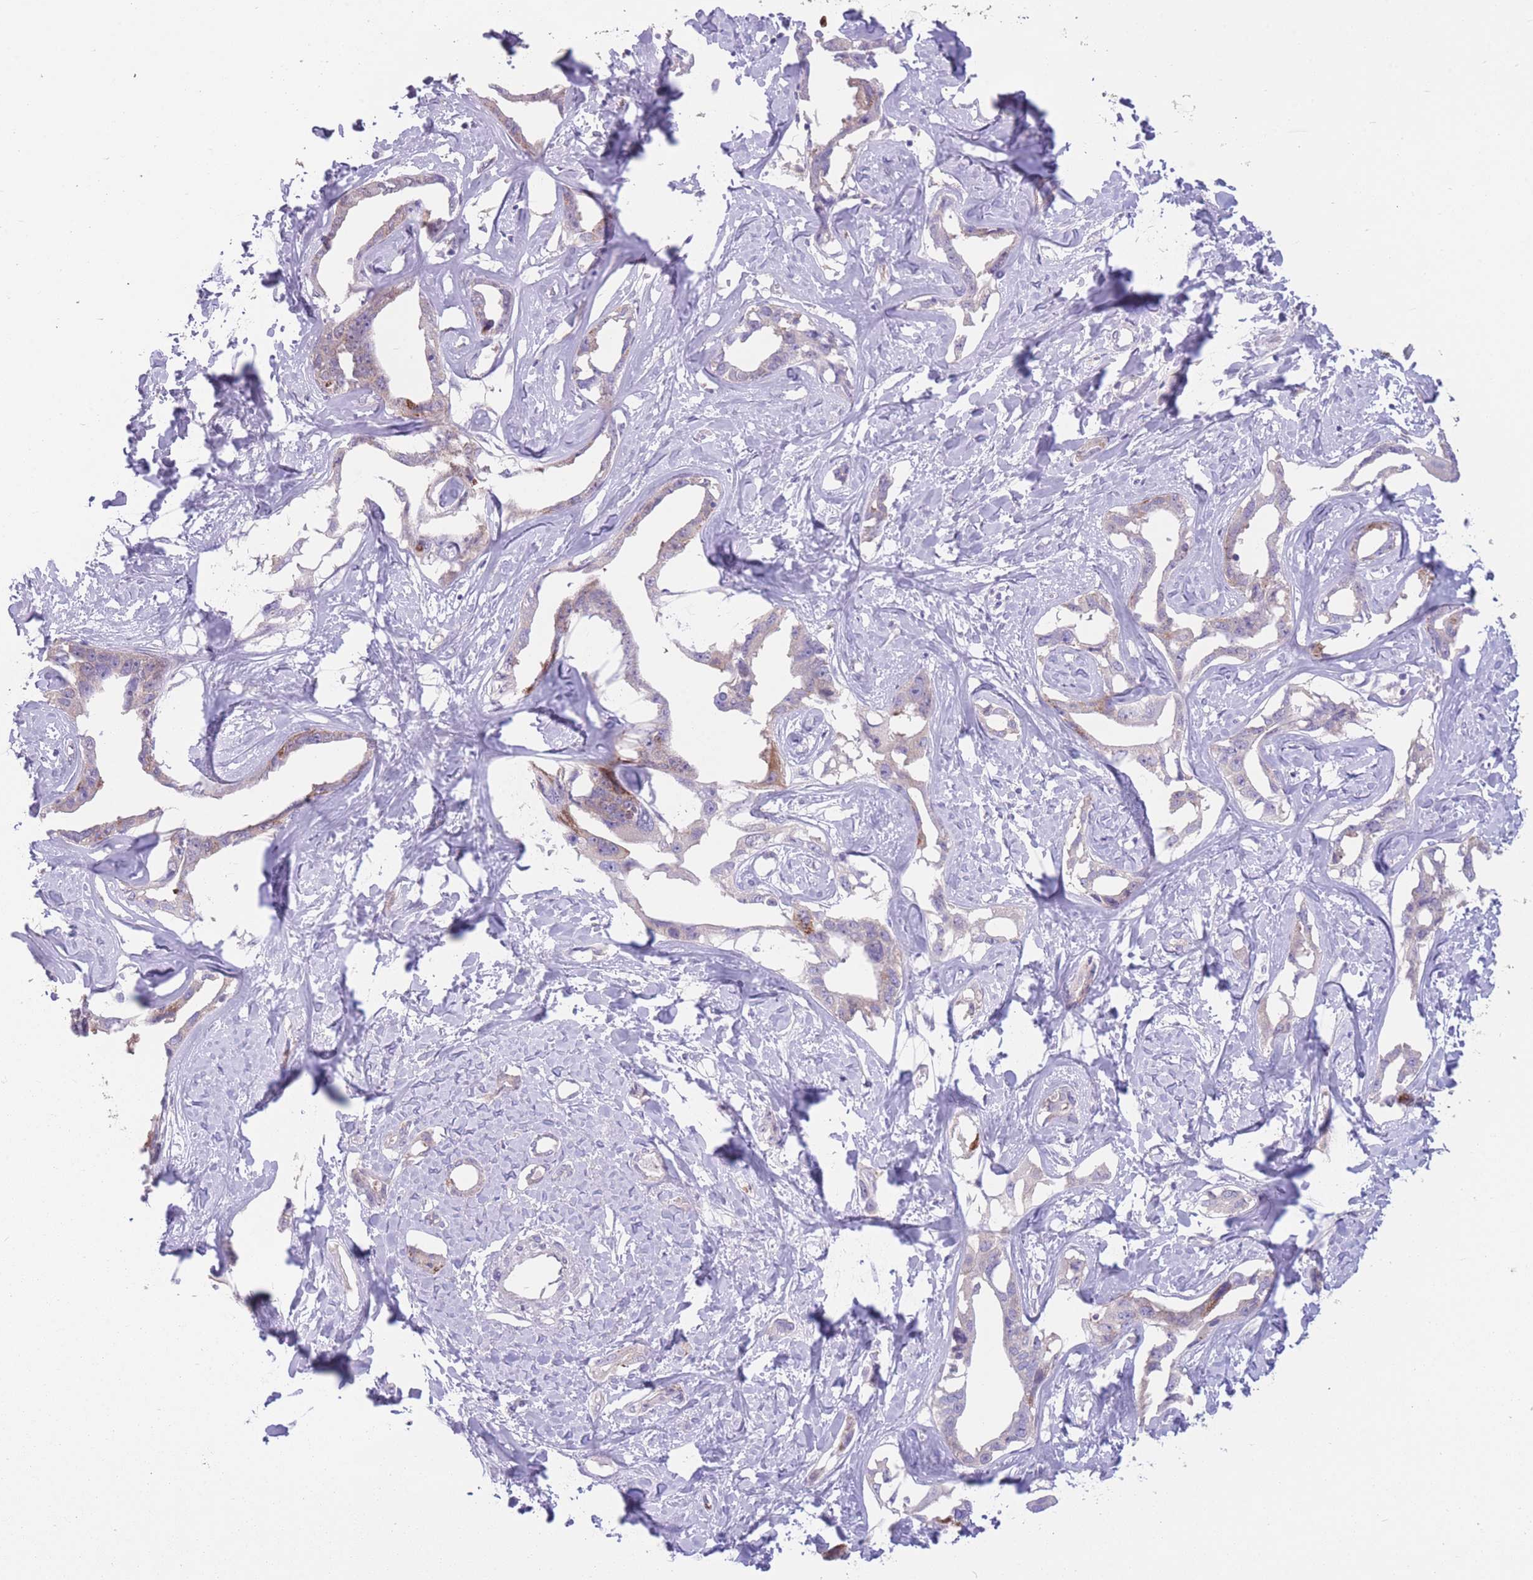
{"staining": {"intensity": "weak", "quantity": "<25%", "location": "cytoplasmic/membranous"}, "tissue": "liver cancer", "cell_type": "Tumor cells", "image_type": "cancer", "snomed": [{"axis": "morphology", "description": "Cholangiocarcinoma"}, {"axis": "topography", "description": "Liver"}], "caption": "Immunohistochemistry of human liver cancer (cholangiocarcinoma) exhibits no staining in tumor cells.", "gene": "CCT6B", "patient": {"sex": "male", "age": 59}}